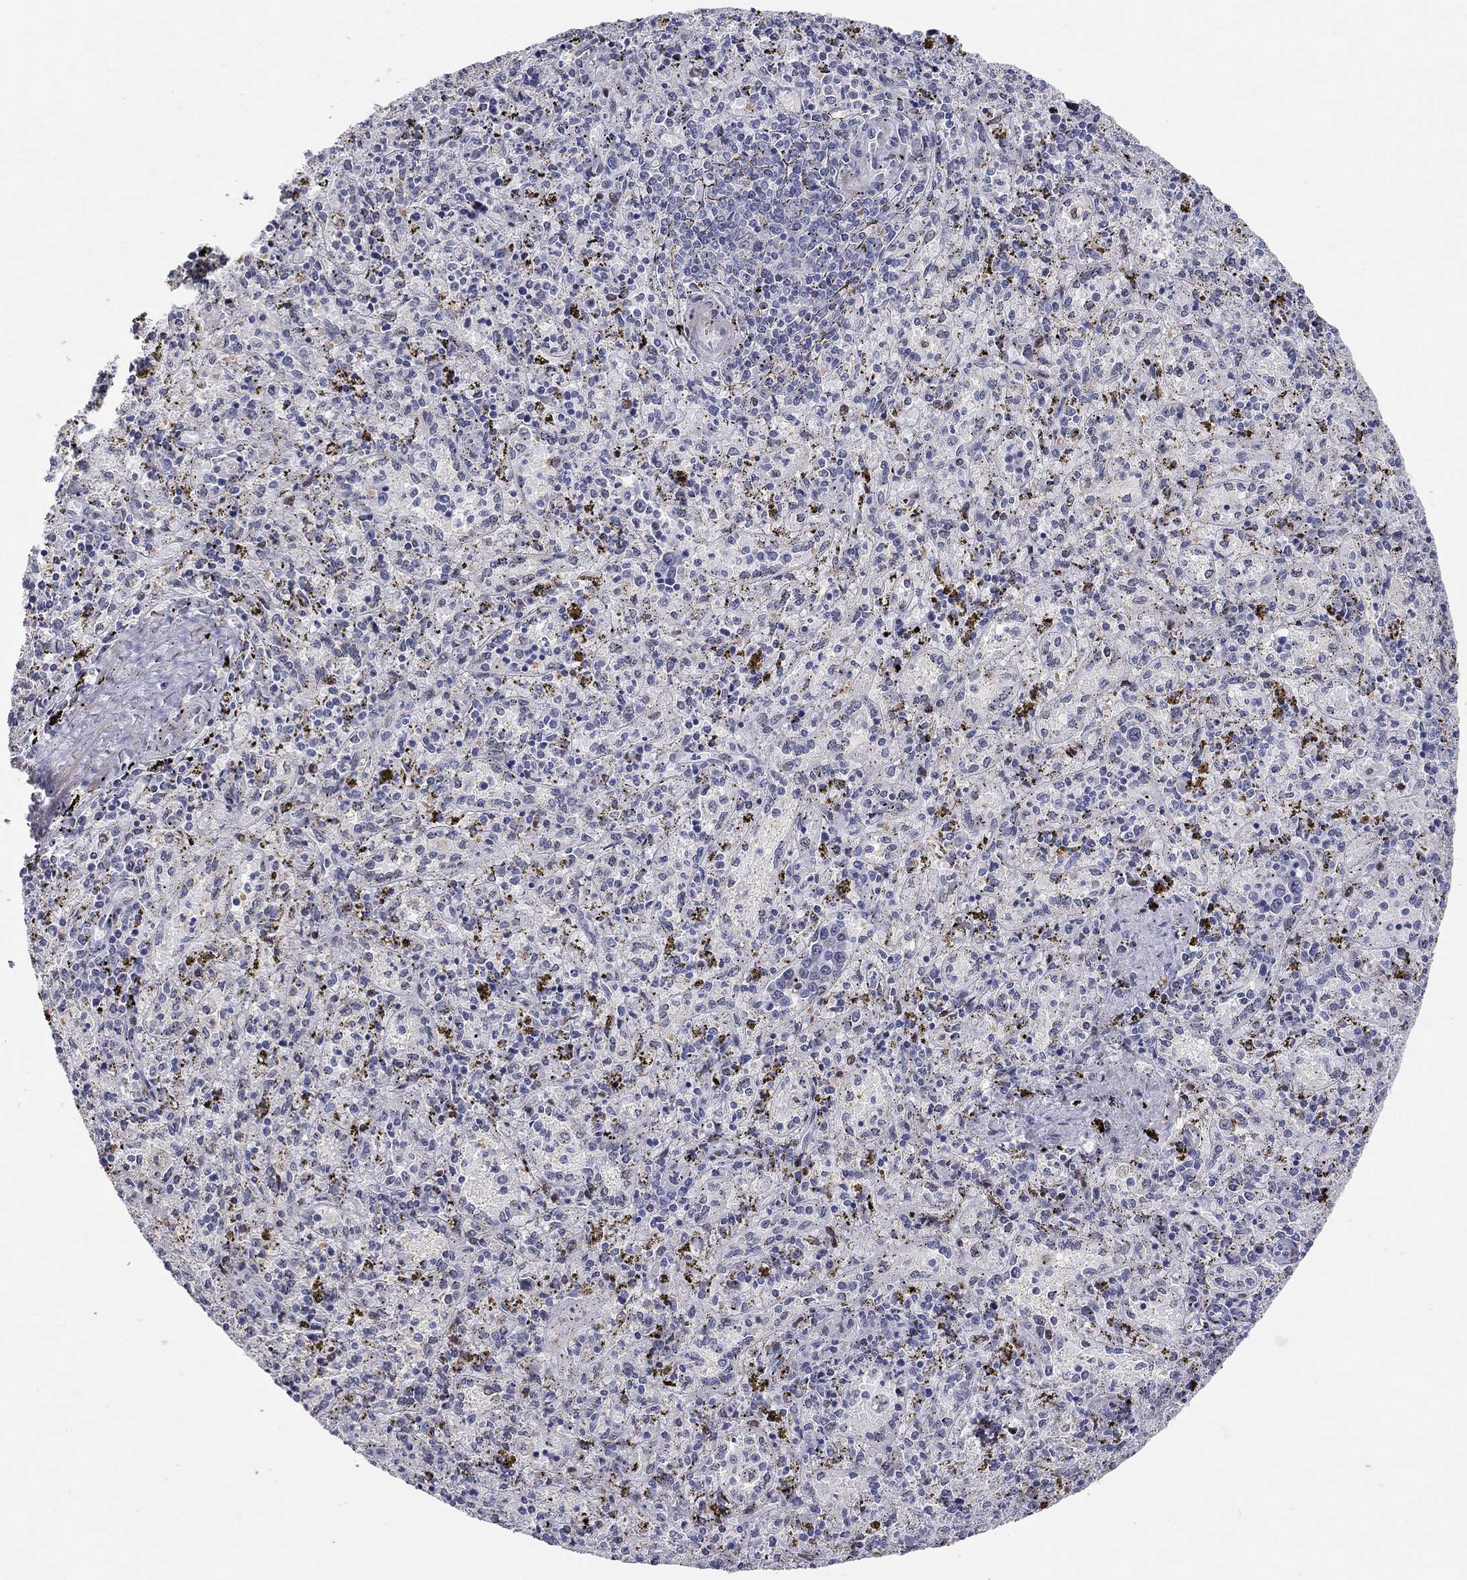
{"staining": {"intensity": "negative", "quantity": "none", "location": "none"}, "tissue": "spleen", "cell_type": "Cells in red pulp", "image_type": "normal", "snomed": [{"axis": "morphology", "description": "Normal tissue, NOS"}, {"axis": "topography", "description": "Spleen"}], "caption": "Cells in red pulp are negative for protein expression in normal human spleen. (IHC, brightfield microscopy, high magnification).", "gene": "RAPGEF5", "patient": {"sex": "female", "age": 50}}